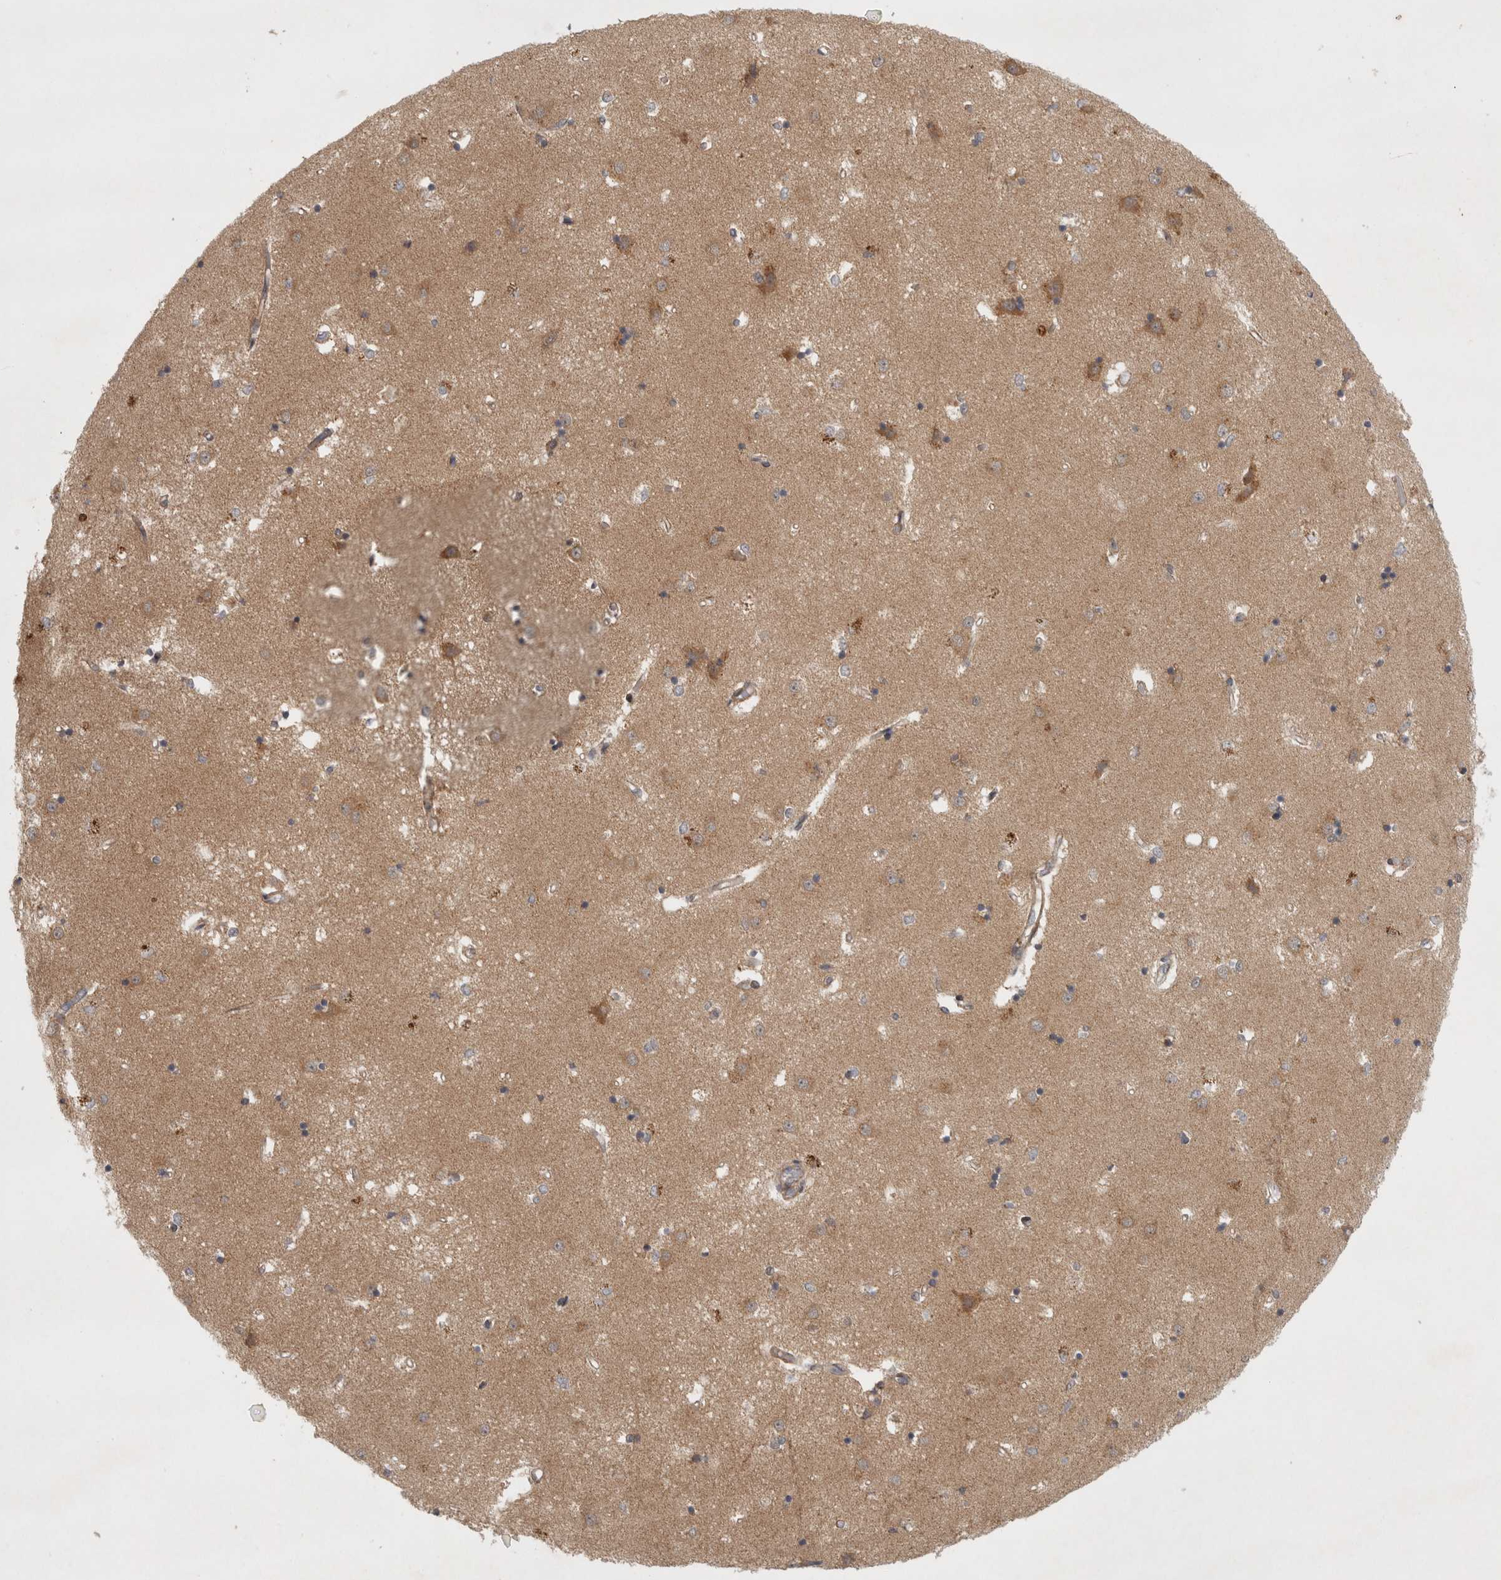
{"staining": {"intensity": "moderate", "quantity": "<25%", "location": "nuclear"}, "tissue": "caudate", "cell_type": "Glial cells", "image_type": "normal", "snomed": [{"axis": "morphology", "description": "Normal tissue, NOS"}, {"axis": "topography", "description": "Lateral ventricle wall"}], "caption": "A photomicrograph of human caudate stained for a protein exhibits moderate nuclear brown staining in glial cells. (Brightfield microscopy of DAB IHC at high magnification).", "gene": "KDM8", "patient": {"sex": "male", "age": 45}}